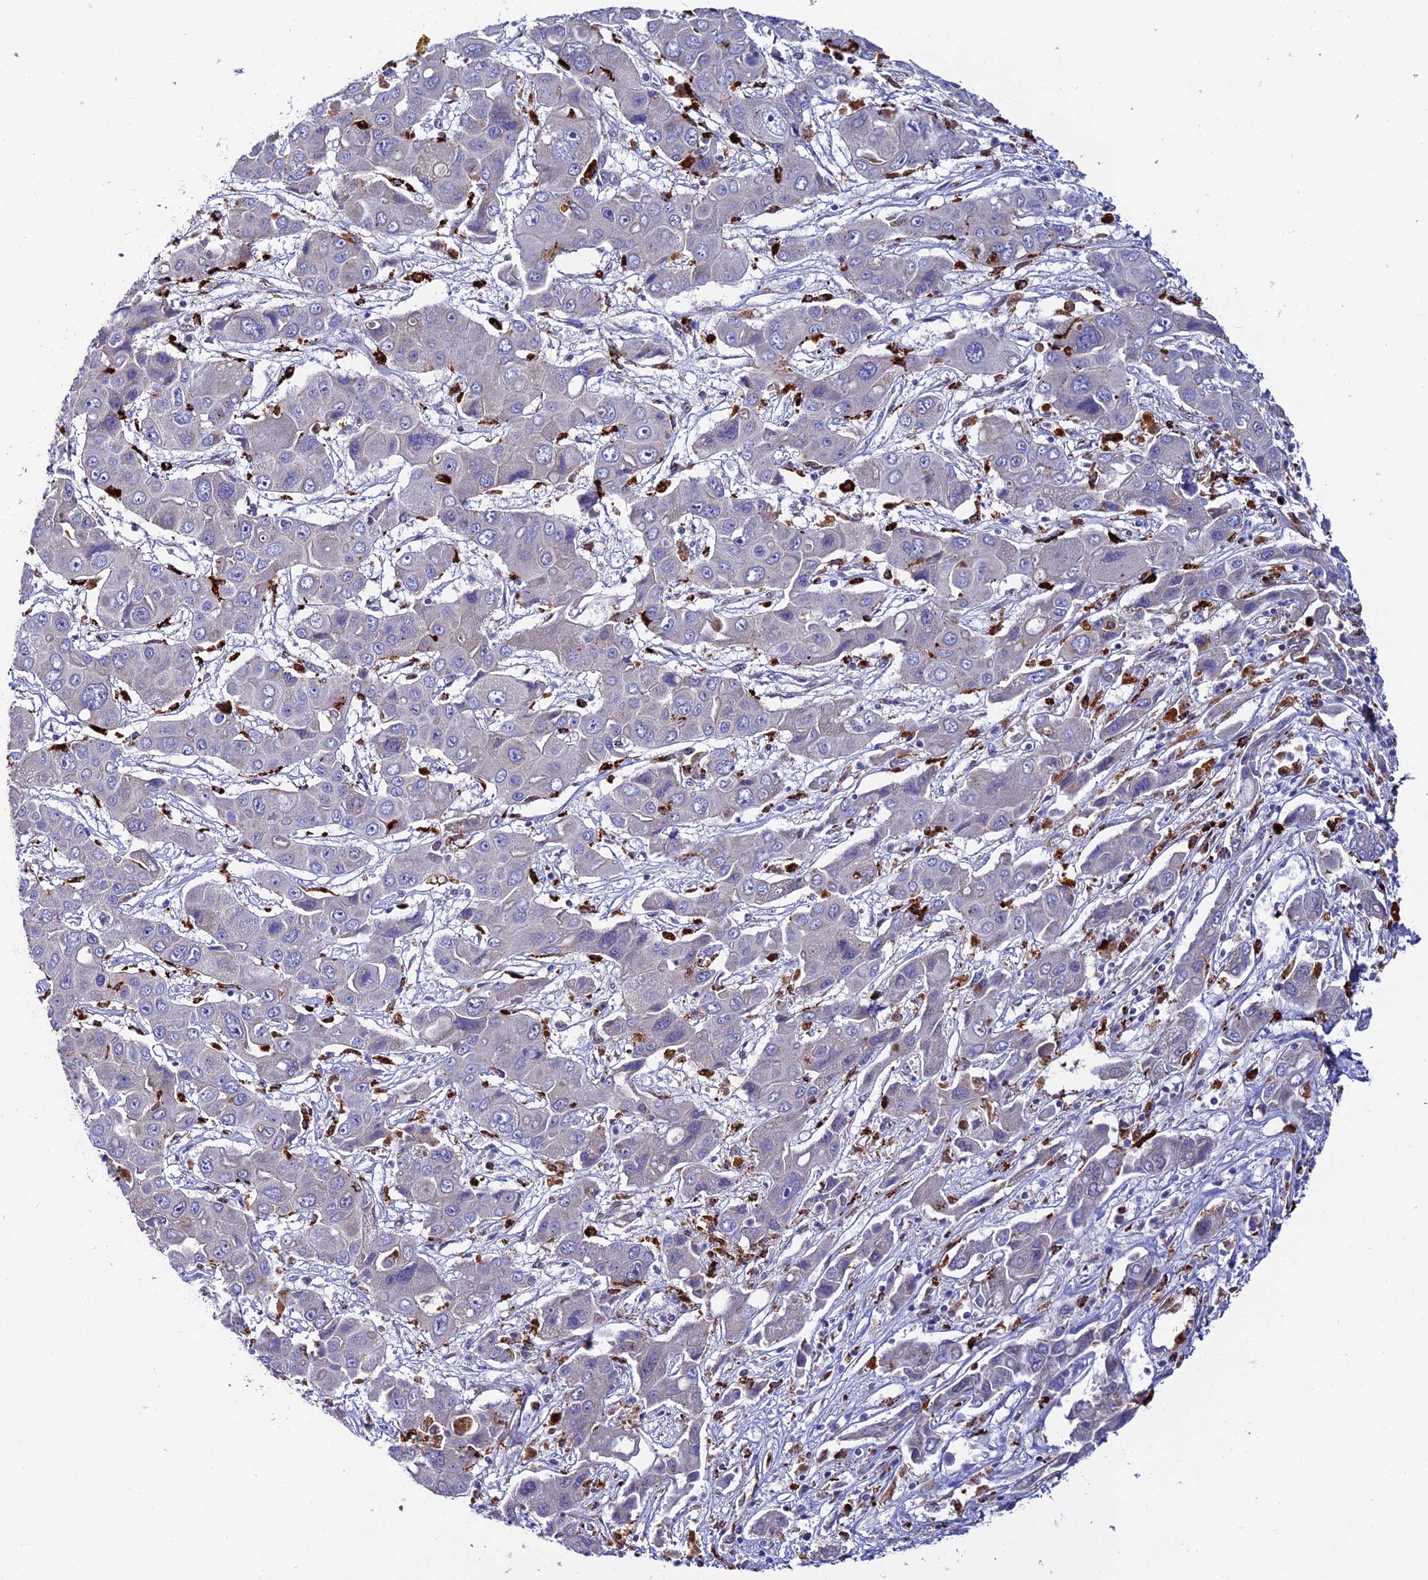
{"staining": {"intensity": "negative", "quantity": "none", "location": "none"}, "tissue": "liver cancer", "cell_type": "Tumor cells", "image_type": "cancer", "snomed": [{"axis": "morphology", "description": "Cholangiocarcinoma"}, {"axis": "topography", "description": "Liver"}], "caption": "Liver cancer was stained to show a protein in brown. There is no significant expression in tumor cells.", "gene": "HIC1", "patient": {"sex": "male", "age": 67}}